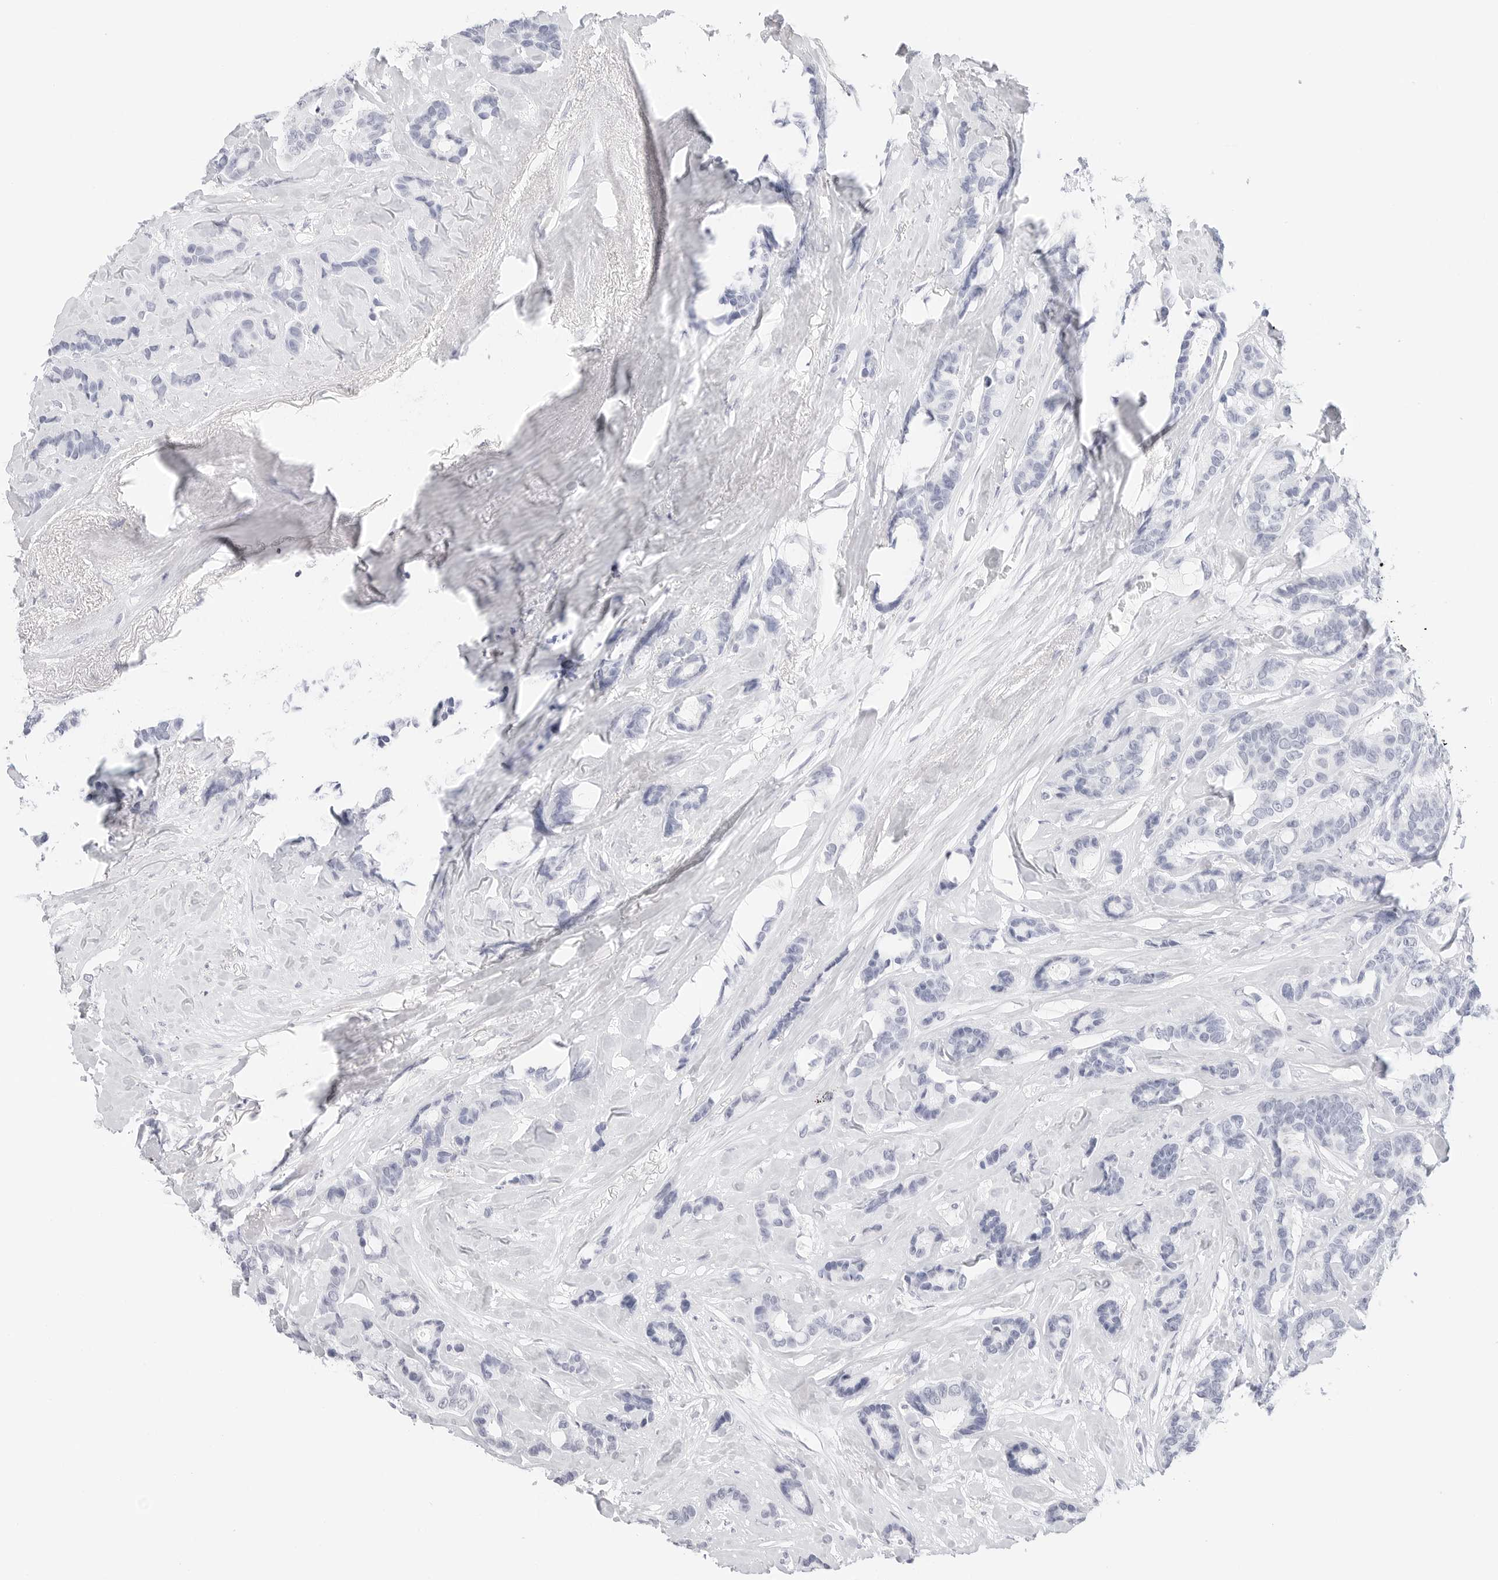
{"staining": {"intensity": "negative", "quantity": "none", "location": "none"}, "tissue": "breast cancer", "cell_type": "Tumor cells", "image_type": "cancer", "snomed": [{"axis": "morphology", "description": "Duct carcinoma"}, {"axis": "topography", "description": "Breast"}], "caption": "Immunohistochemistry (IHC) image of neoplastic tissue: human breast cancer stained with DAB (3,3'-diaminobenzidine) shows no significant protein staining in tumor cells.", "gene": "TFF2", "patient": {"sex": "female", "age": 87}}